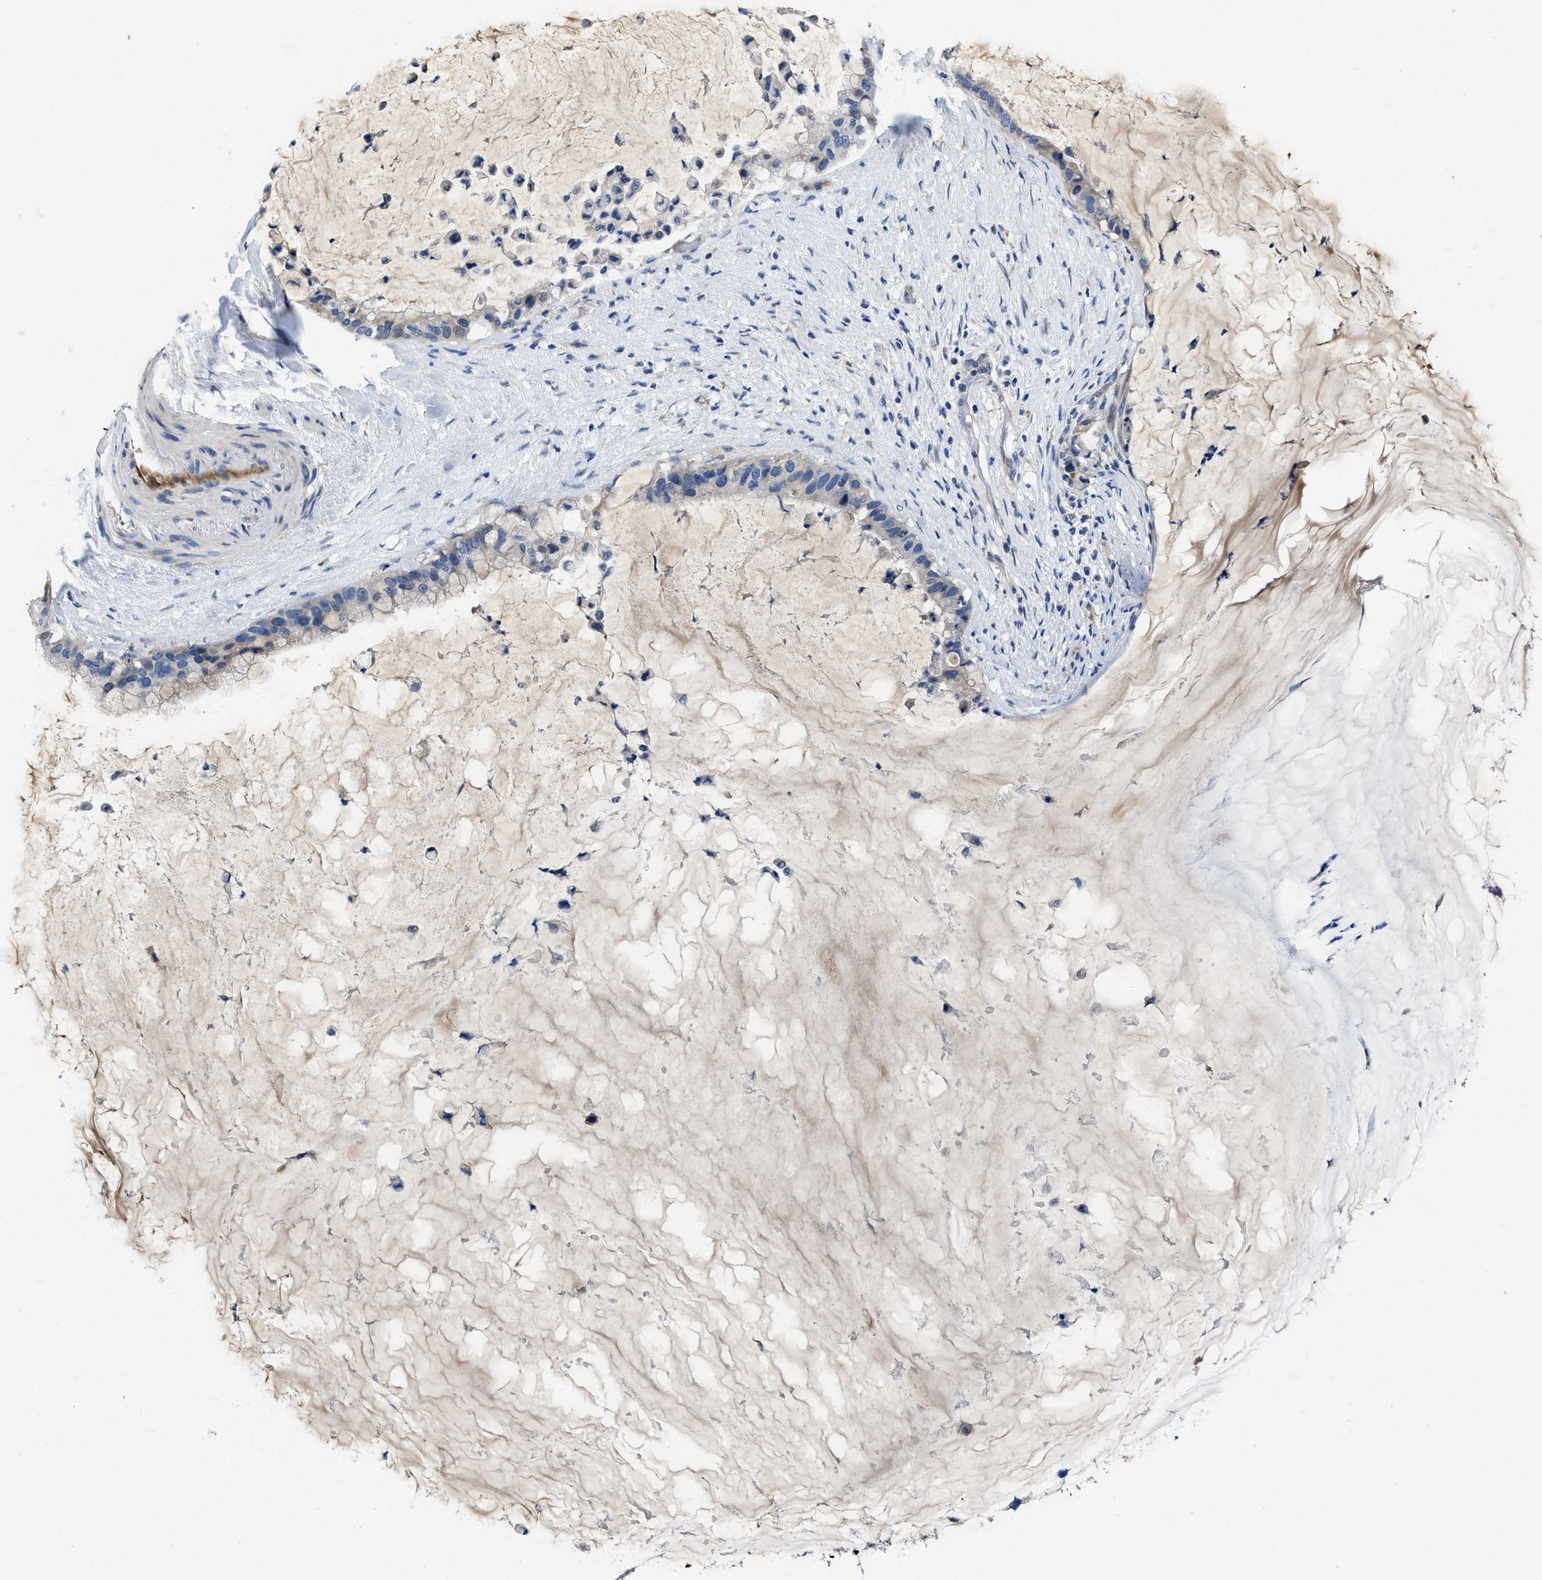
{"staining": {"intensity": "negative", "quantity": "none", "location": "none"}, "tissue": "pancreatic cancer", "cell_type": "Tumor cells", "image_type": "cancer", "snomed": [{"axis": "morphology", "description": "Adenocarcinoma, NOS"}, {"axis": "topography", "description": "Pancreas"}], "caption": "Tumor cells show no significant staining in pancreatic adenocarcinoma.", "gene": "PEG10", "patient": {"sex": "male", "age": 41}}